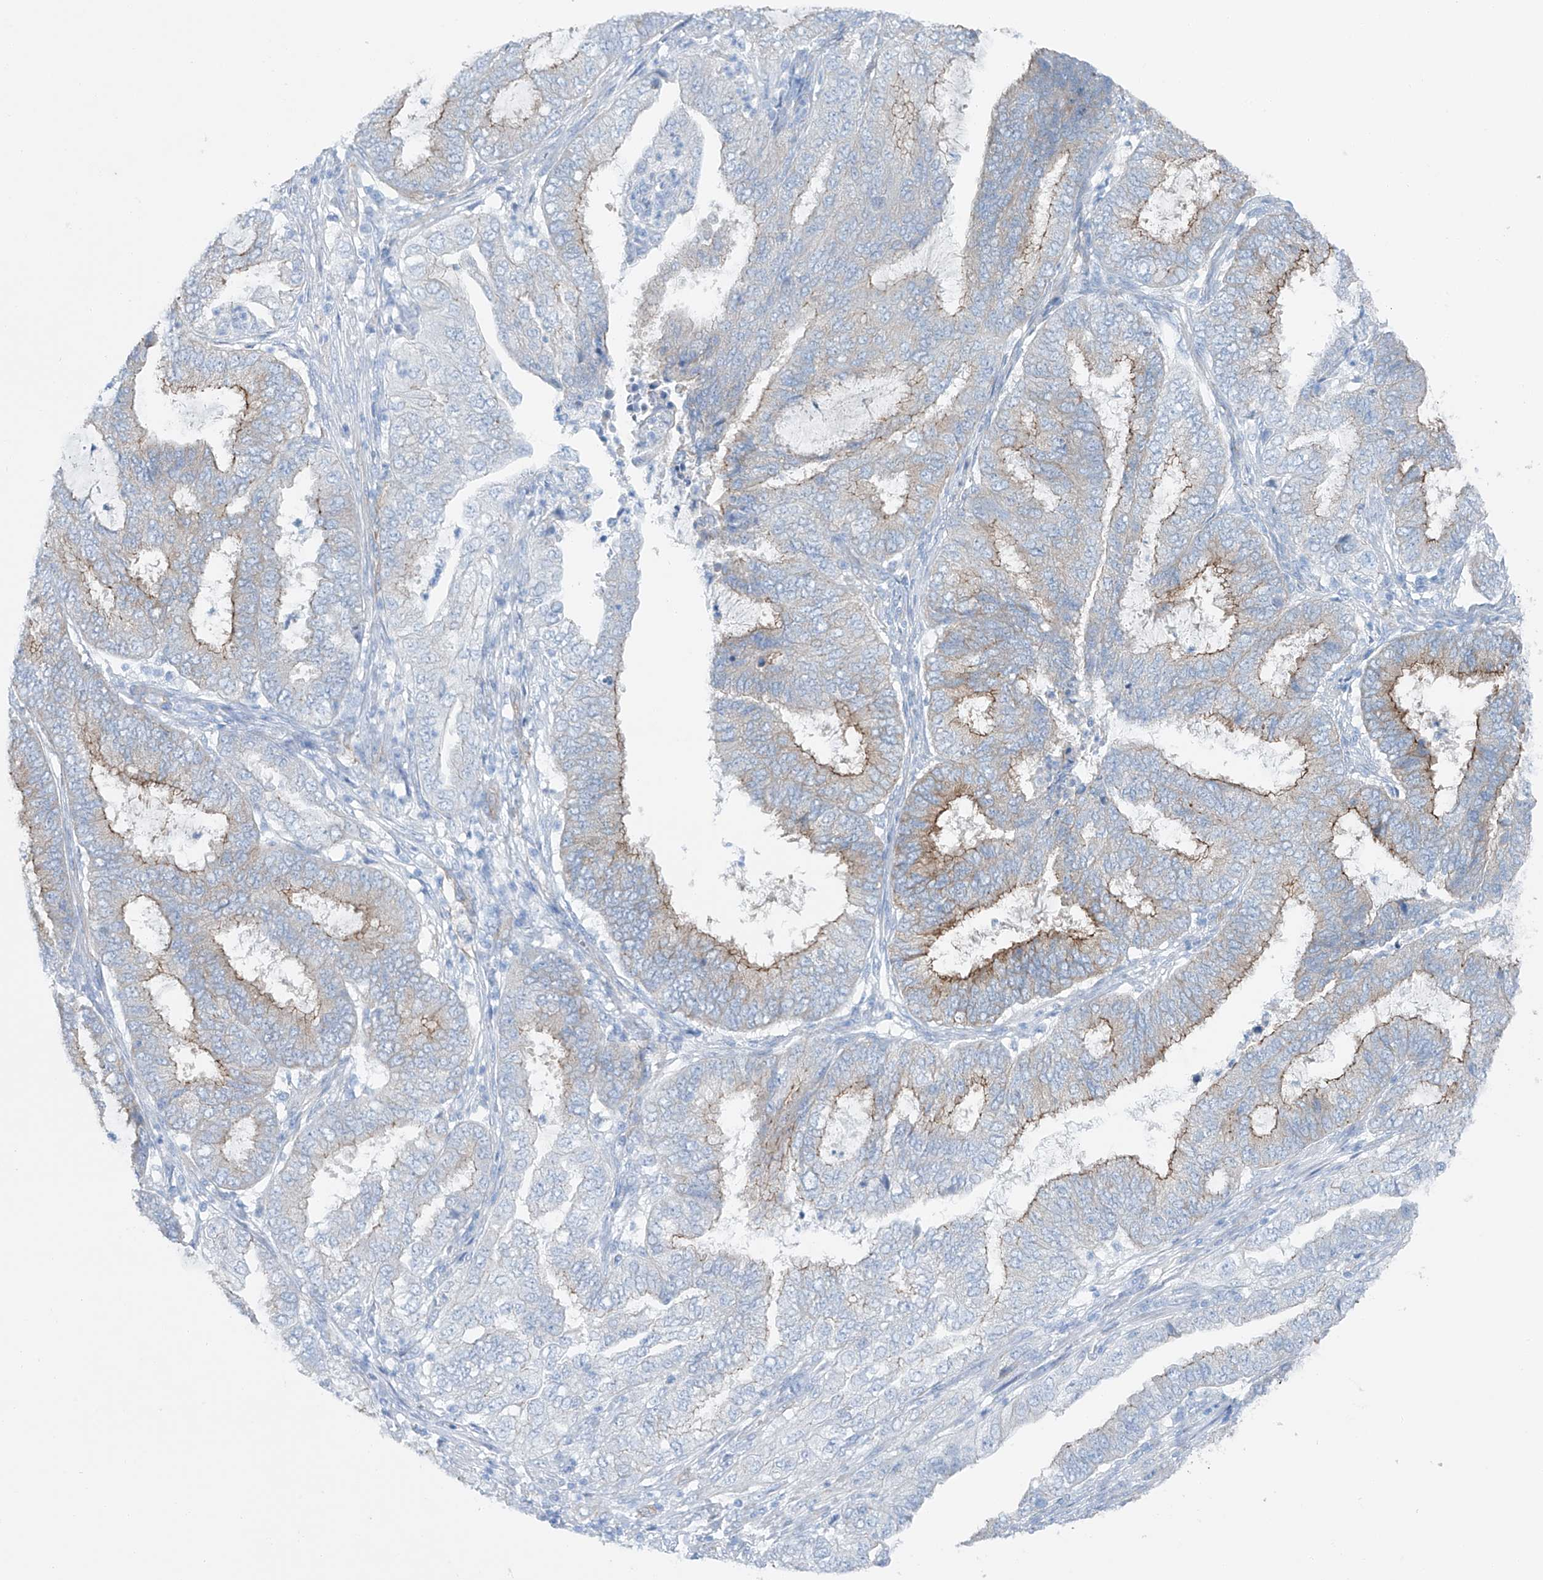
{"staining": {"intensity": "moderate", "quantity": "25%-75%", "location": "cytoplasmic/membranous"}, "tissue": "endometrial cancer", "cell_type": "Tumor cells", "image_type": "cancer", "snomed": [{"axis": "morphology", "description": "Adenocarcinoma, NOS"}, {"axis": "topography", "description": "Endometrium"}], "caption": "IHC staining of endometrial cancer (adenocarcinoma), which reveals medium levels of moderate cytoplasmic/membranous staining in approximately 25%-75% of tumor cells indicating moderate cytoplasmic/membranous protein positivity. The staining was performed using DAB (3,3'-diaminobenzidine) (brown) for protein detection and nuclei were counterstained in hematoxylin (blue).", "gene": "MAGI1", "patient": {"sex": "female", "age": 51}}